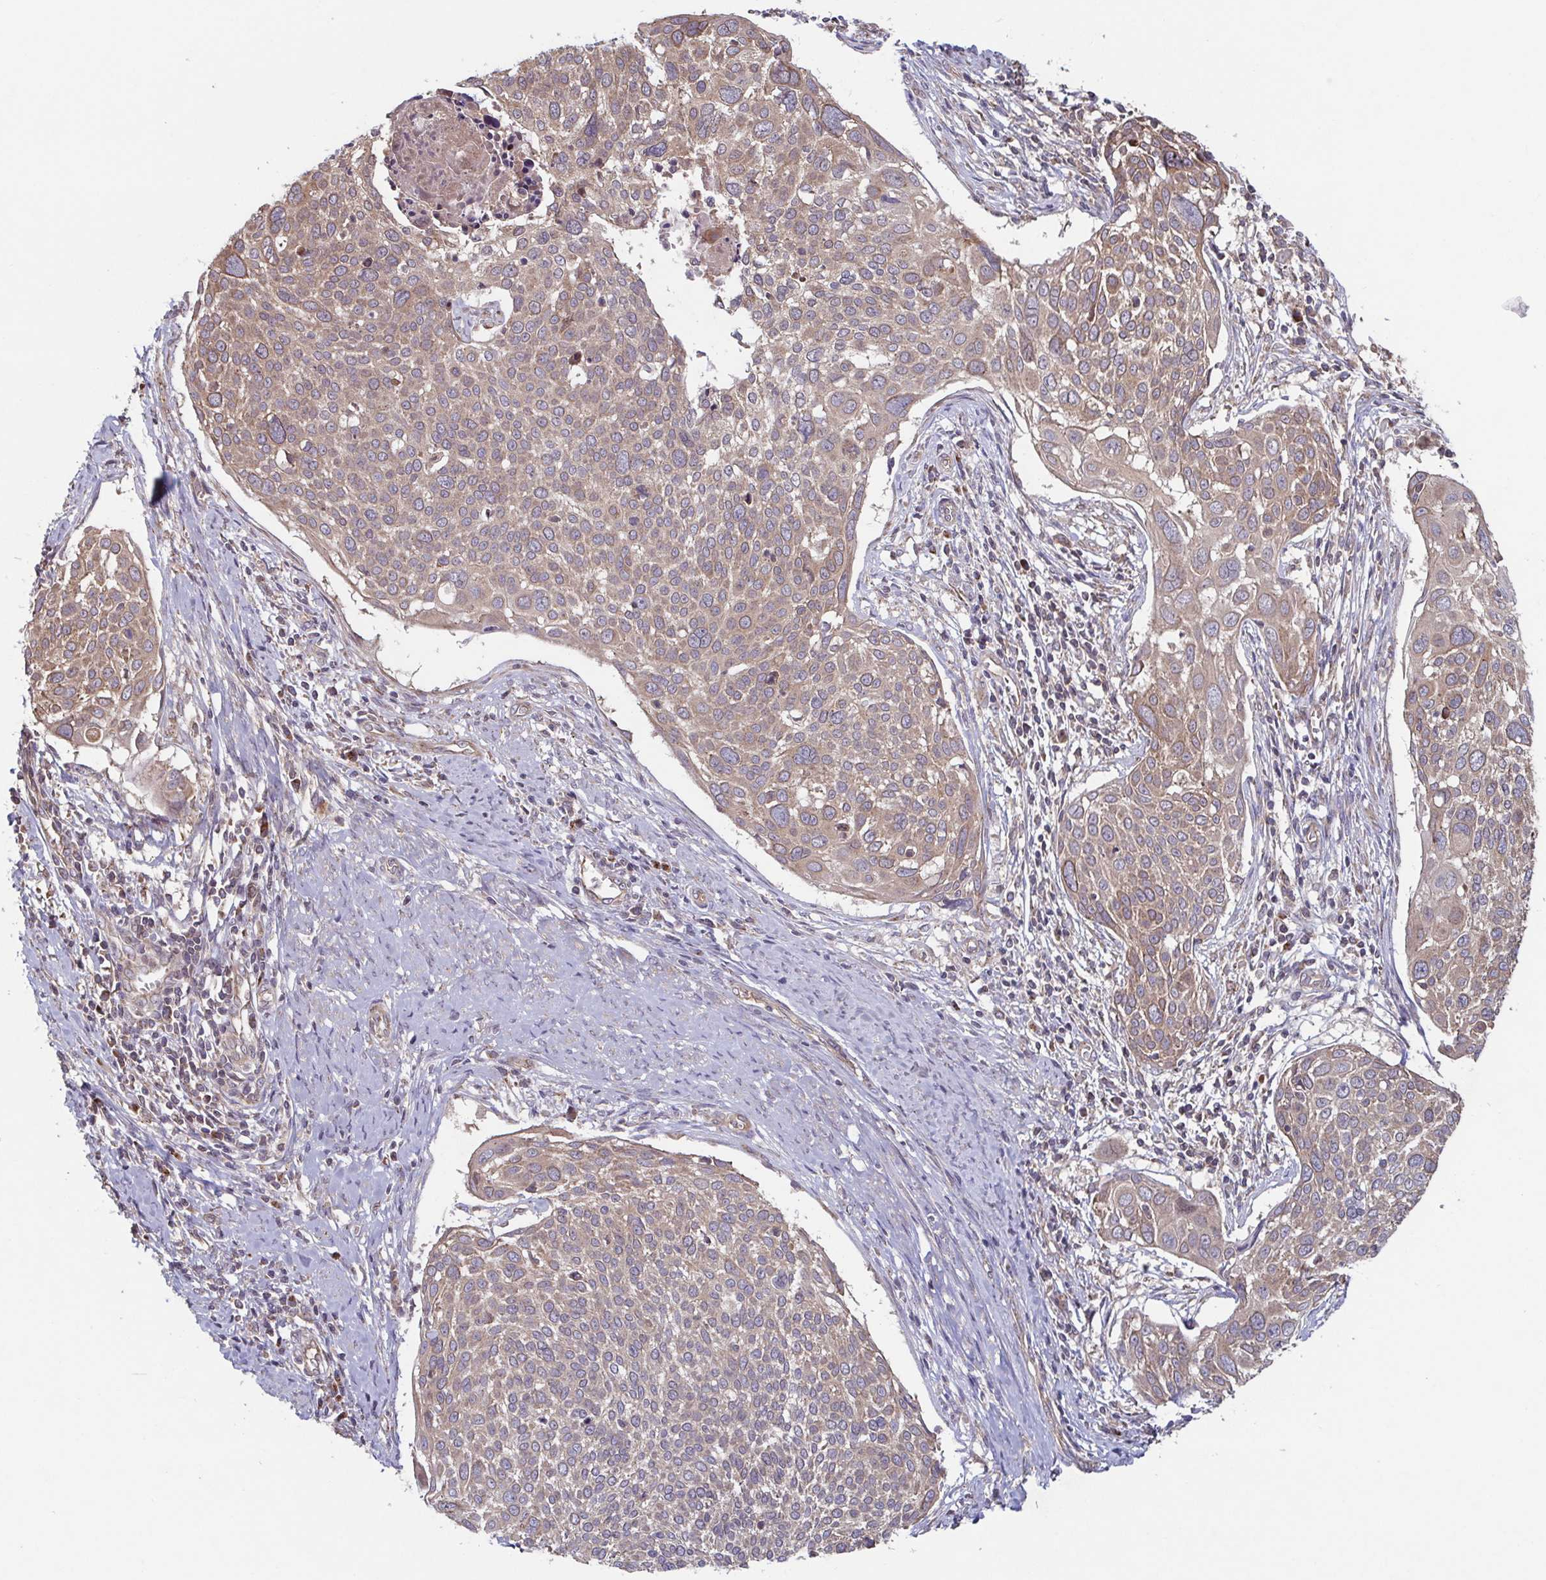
{"staining": {"intensity": "moderate", "quantity": ">75%", "location": "cytoplasmic/membranous"}, "tissue": "cervical cancer", "cell_type": "Tumor cells", "image_type": "cancer", "snomed": [{"axis": "morphology", "description": "Squamous cell carcinoma, NOS"}, {"axis": "topography", "description": "Cervix"}], "caption": "Immunohistochemical staining of human squamous cell carcinoma (cervical) exhibits moderate cytoplasmic/membranous protein staining in approximately >75% of tumor cells. The protein of interest is shown in brown color, while the nuclei are stained blue.", "gene": "COPB1", "patient": {"sex": "female", "age": 39}}